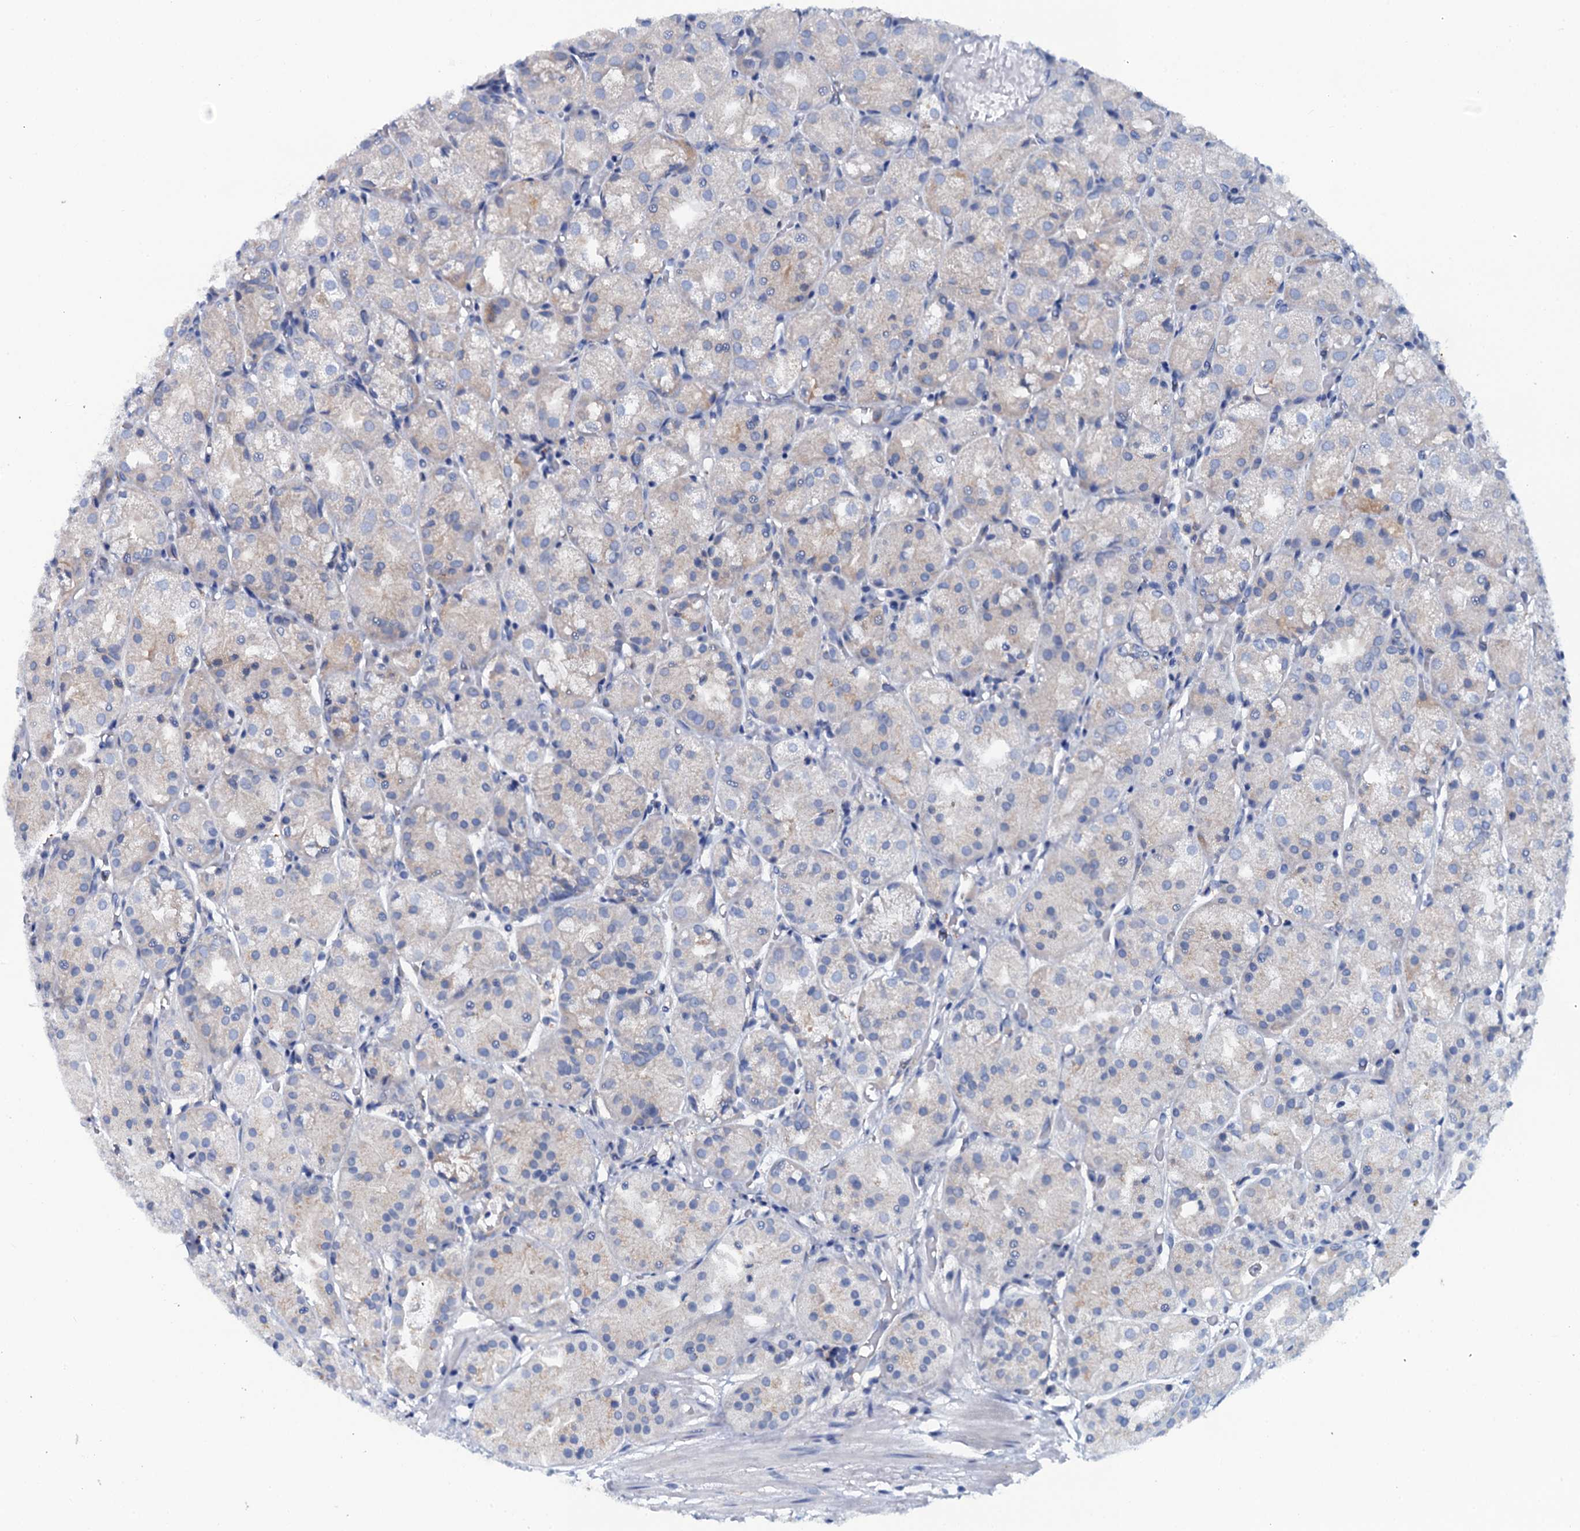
{"staining": {"intensity": "moderate", "quantity": "<25%", "location": "cytoplasmic/membranous"}, "tissue": "stomach", "cell_type": "Glandular cells", "image_type": "normal", "snomed": [{"axis": "morphology", "description": "Normal tissue, NOS"}, {"axis": "topography", "description": "Stomach, upper"}], "caption": "The image displays immunohistochemical staining of benign stomach. There is moderate cytoplasmic/membranous expression is identified in about <25% of glandular cells. The protein of interest is stained brown, and the nuclei are stained in blue (DAB IHC with brightfield microscopy, high magnification).", "gene": "OTOL1", "patient": {"sex": "male", "age": 72}}